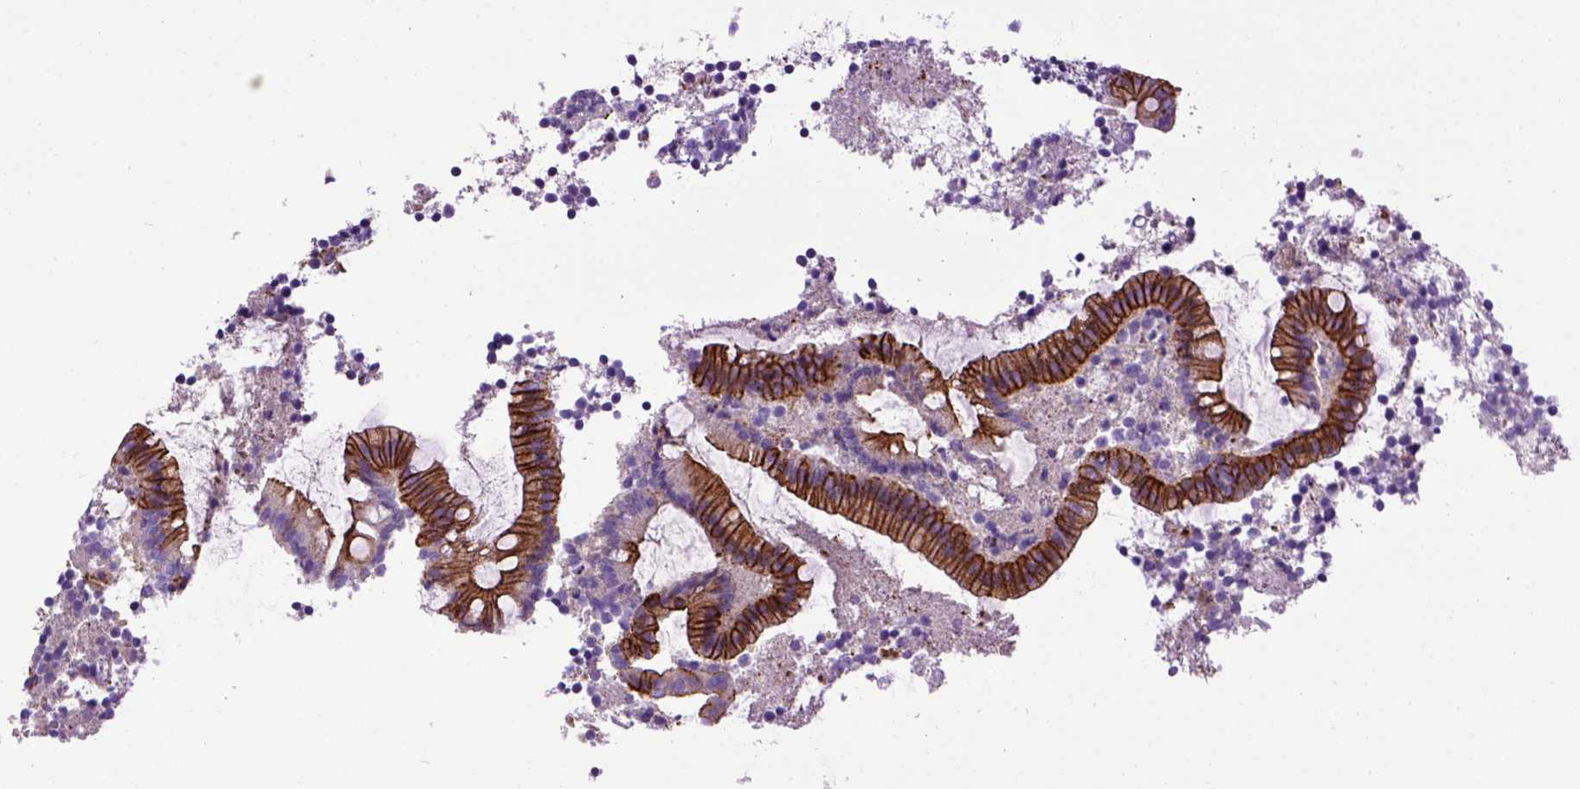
{"staining": {"intensity": "strong", "quantity": ">75%", "location": "cytoplasmic/membranous"}, "tissue": "appendix", "cell_type": "Glandular cells", "image_type": "normal", "snomed": [{"axis": "morphology", "description": "Normal tissue, NOS"}, {"axis": "topography", "description": "Appendix"}], "caption": "Immunohistochemistry image of benign appendix stained for a protein (brown), which demonstrates high levels of strong cytoplasmic/membranous expression in approximately >75% of glandular cells.", "gene": "CDH1", "patient": {"sex": "female", "age": 32}}